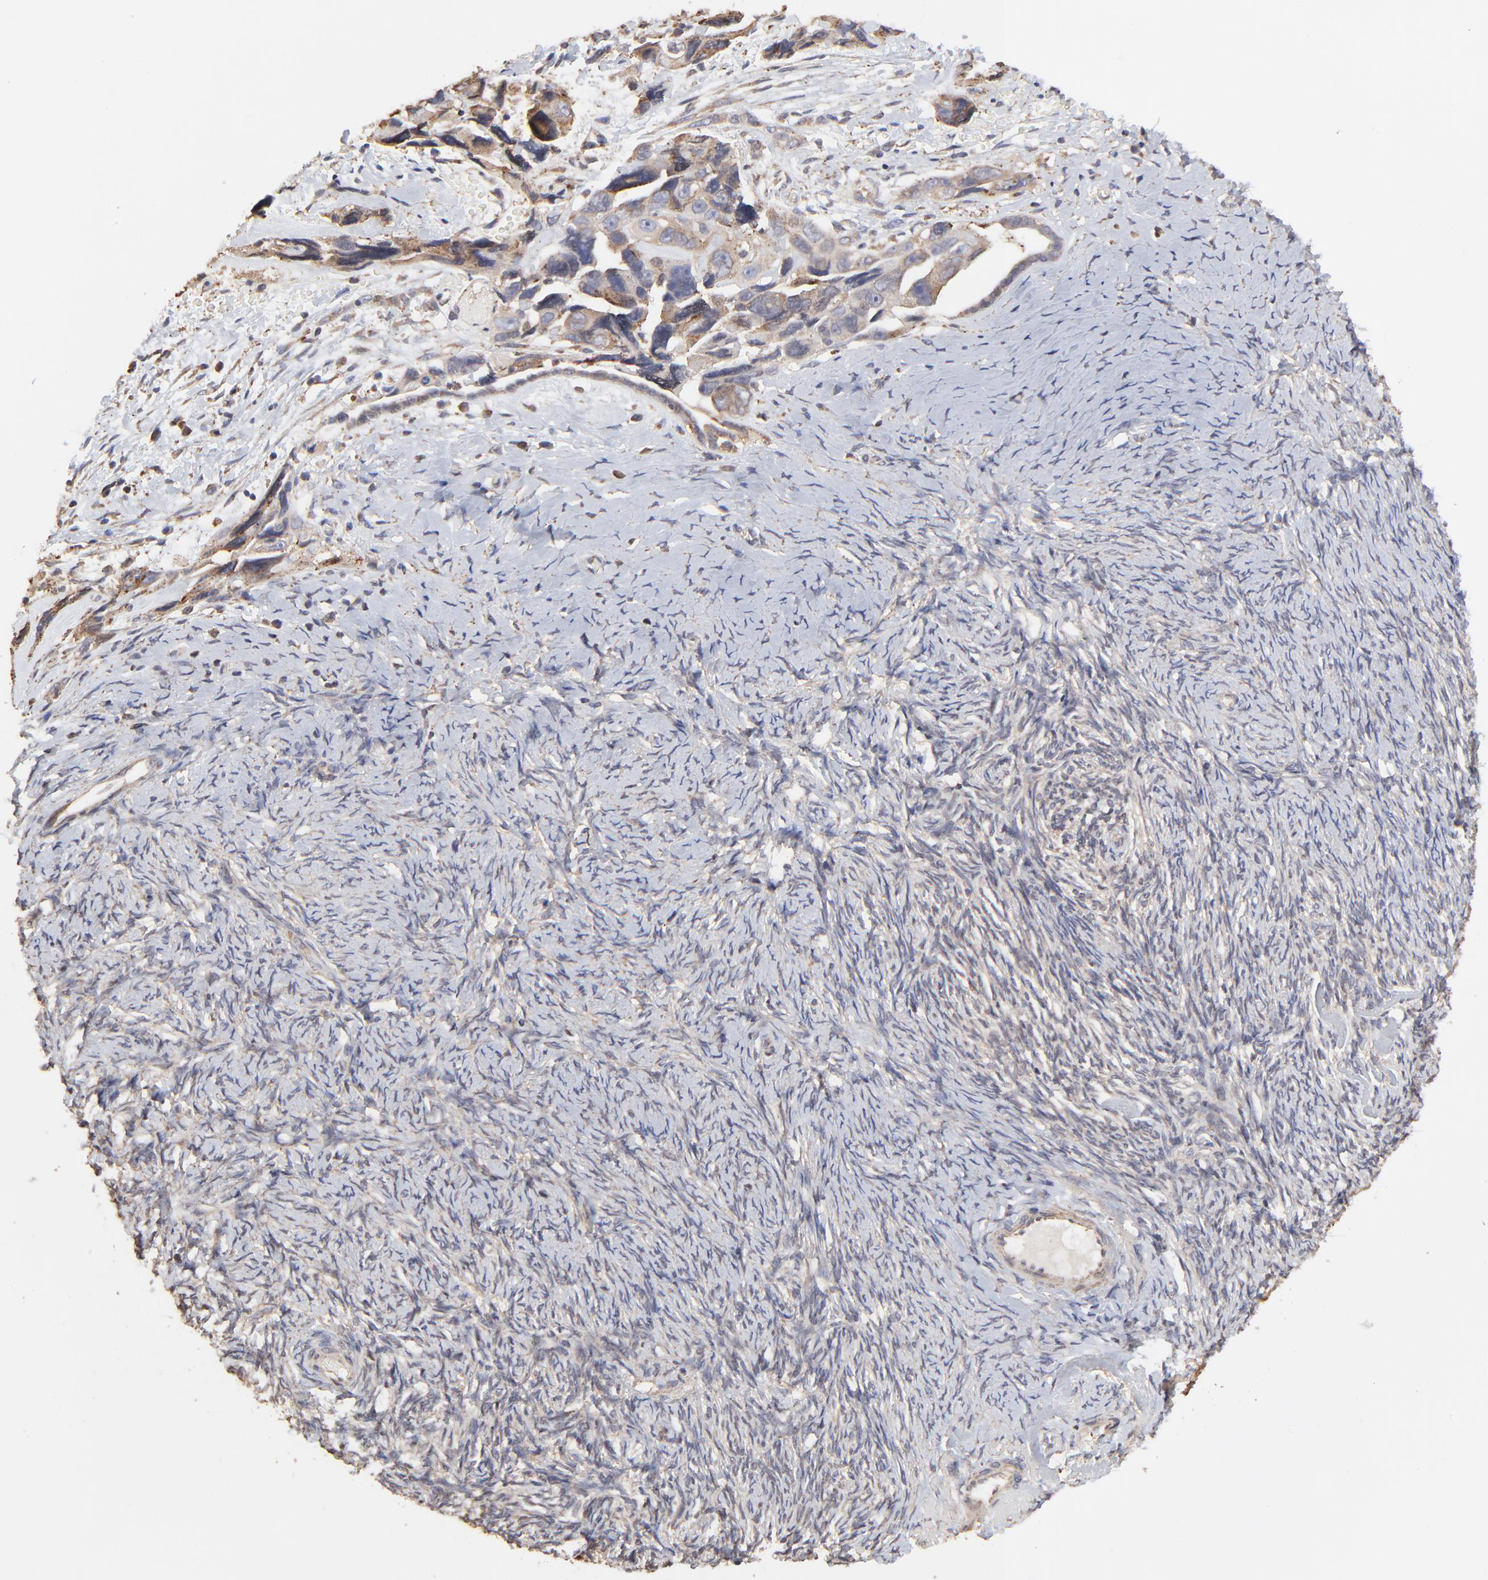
{"staining": {"intensity": "moderate", "quantity": ">75%", "location": "cytoplasmic/membranous"}, "tissue": "ovarian cancer", "cell_type": "Tumor cells", "image_type": "cancer", "snomed": [{"axis": "morphology", "description": "Normal tissue, NOS"}, {"axis": "morphology", "description": "Cystadenocarcinoma, serous, NOS"}, {"axis": "topography", "description": "Ovary"}], "caption": "Moderate cytoplasmic/membranous expression is seen in approximately >75% of tumor cells in ovarian serous cystadenocarcinoma. (DAB IHC with brightfield microscopy, high magnification).", "gene": "ELP2", "patient": {"sex": "female", "age": 62}}